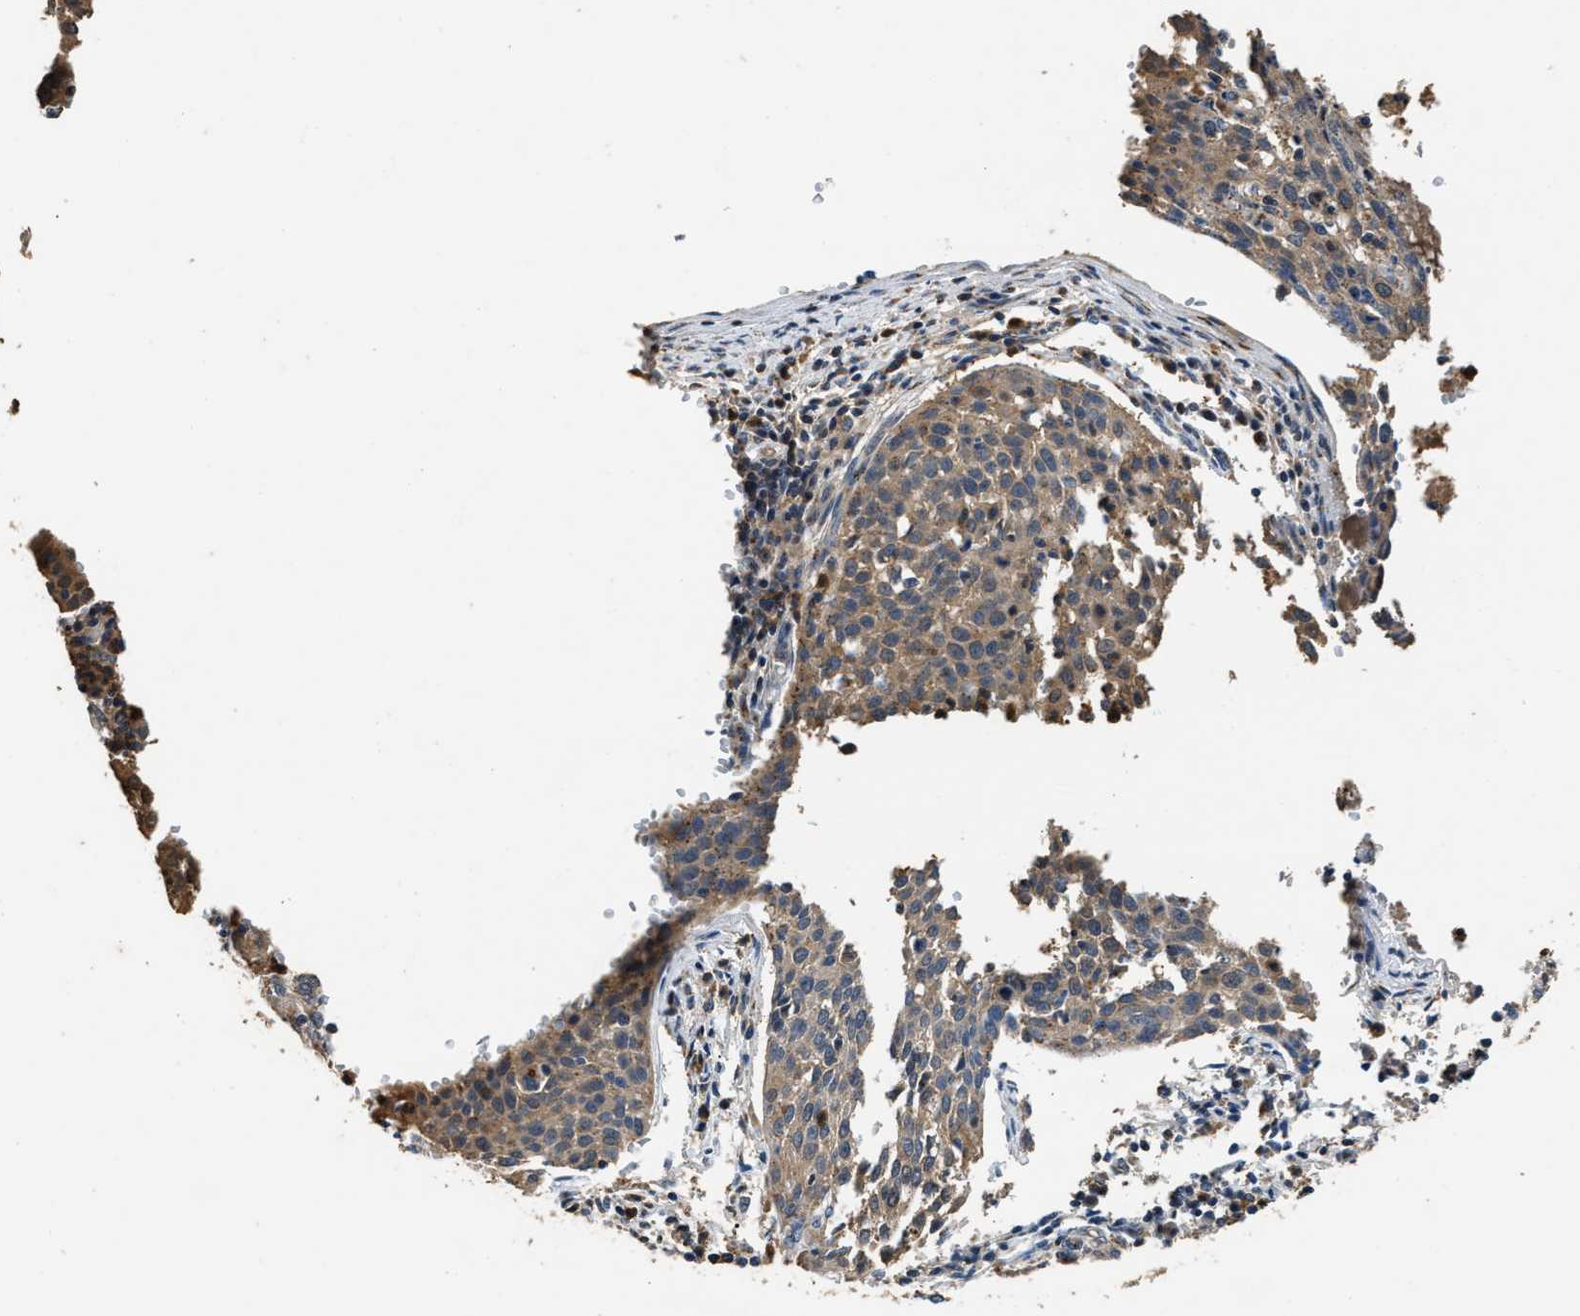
{"staining": {"intensity": "weak", "quantity": "25%-75%", "location": "cytoplasmic/membranous"}, "tissue": "cervical cancer", "cell_type": "Tumor cells", "image_type": "cancer", "snomed": [{"axis": "morphology", "description": "Squamous cell carcinoma, NOS"}, {"axis": "topography", "description": "Cervix"}], "caption": "A low amount of weak cytoplasmic/membranous expression is identified in about 25%-75% of tumor cells in cervical cancer tissue. Nuclei are stained in blue.", "gene": "CHUK", "patient": {"sex": "female", "age": 38}}